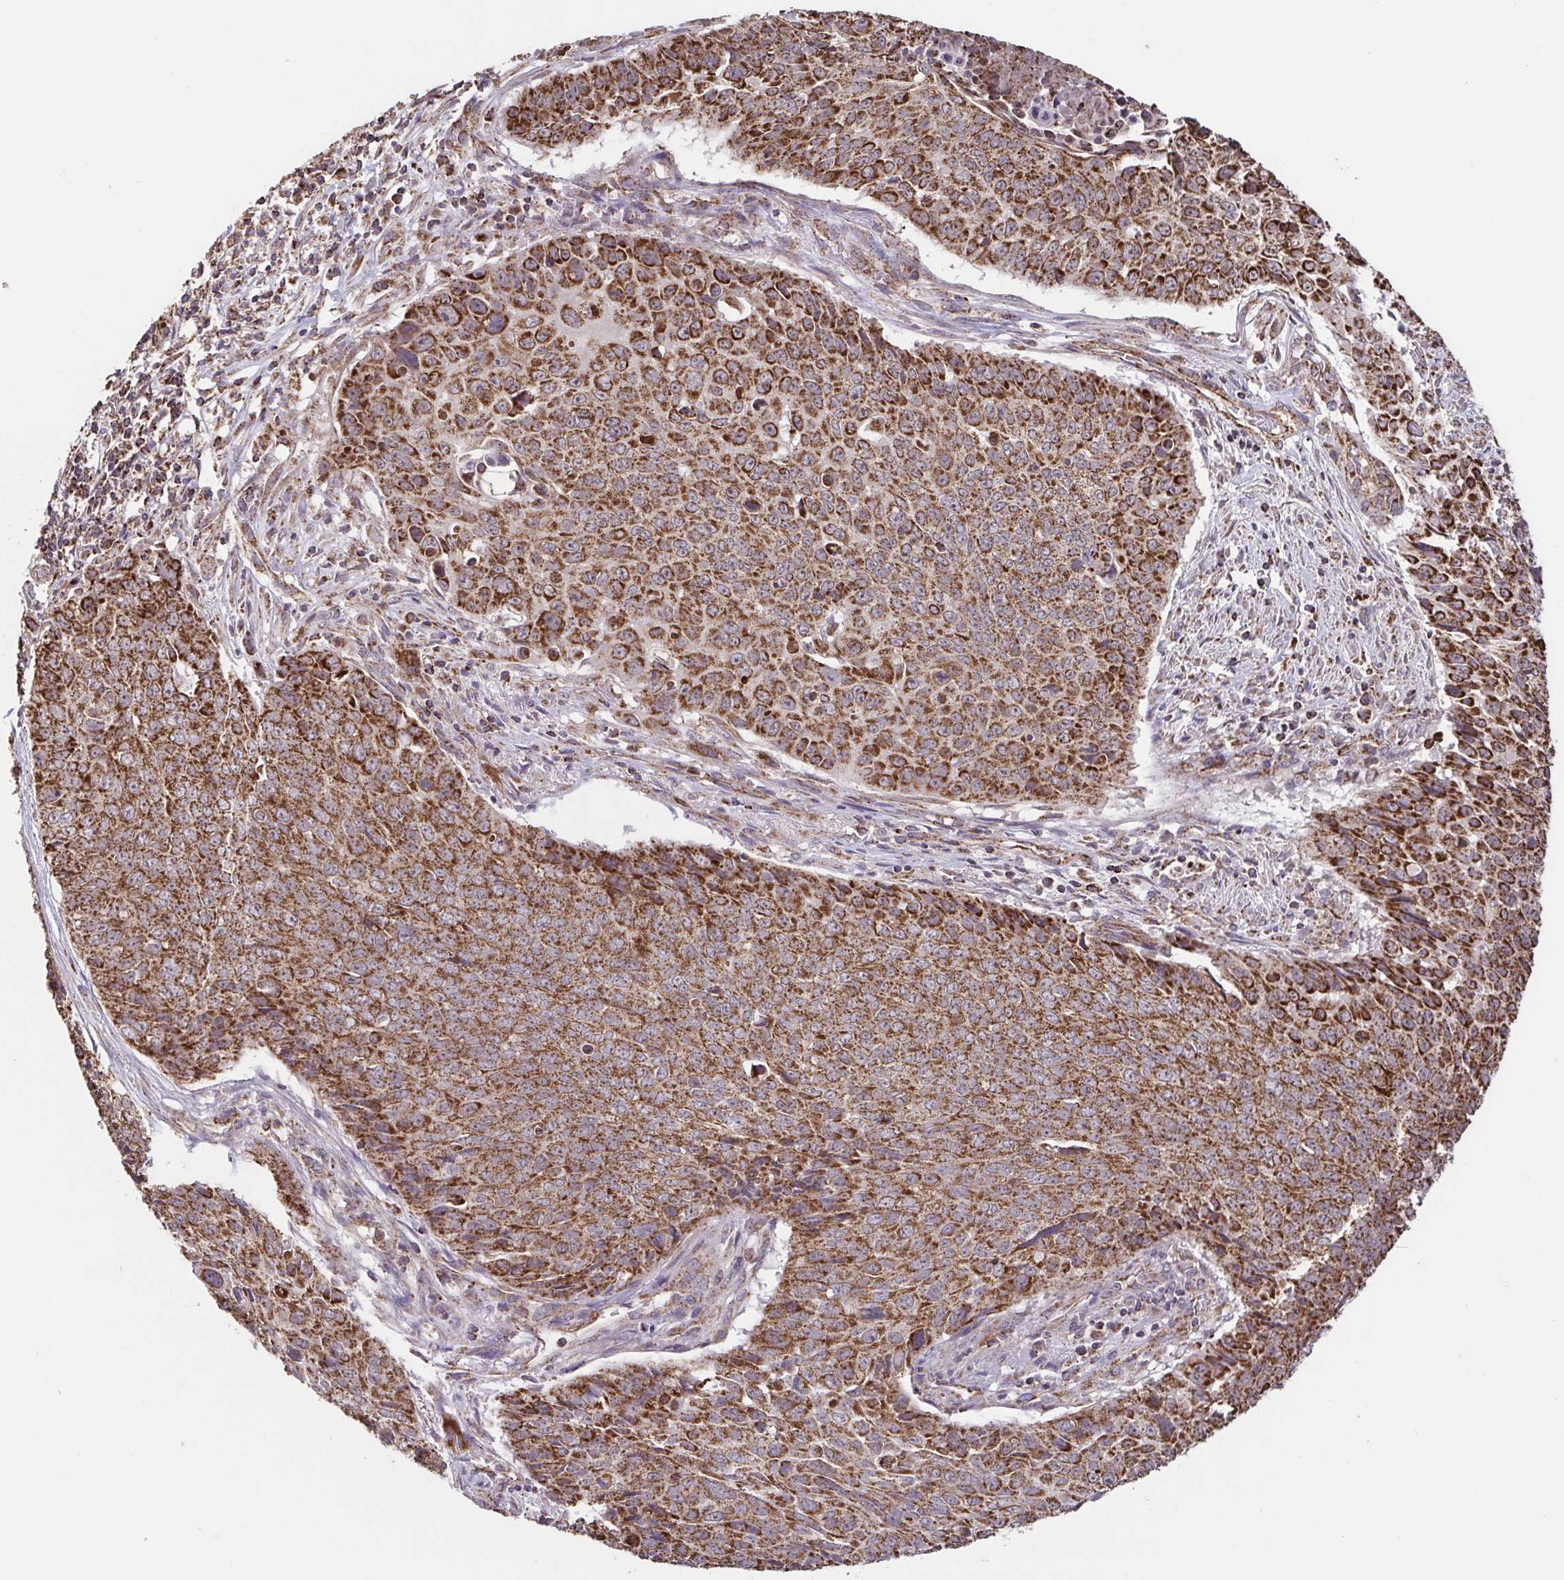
{"staining": {"intensity": "strong", "quantity": ">75%", "location": "cytoplasmic/membranous"}, "tissue": "lung cancer", "cell_type": "Tumor cells", "image_type": "cancer", "snomed": [{"axis": "morphology", "description": "Normal tissue, NOS"}, {"axis": "morphology", "description": "Squamous cell carcinoma, NOS"}, {"axis": "topography", "description": "Bronchus"}, {"axis": "topography", "description": "Lung"}], "caption": "Lung cancer (squamous cell carcinoma) stained with a protein marker demonstrates strong staining in tumor cells.", "gene": "DIP2B", "patient": {"sex": "male", "age": 64}}